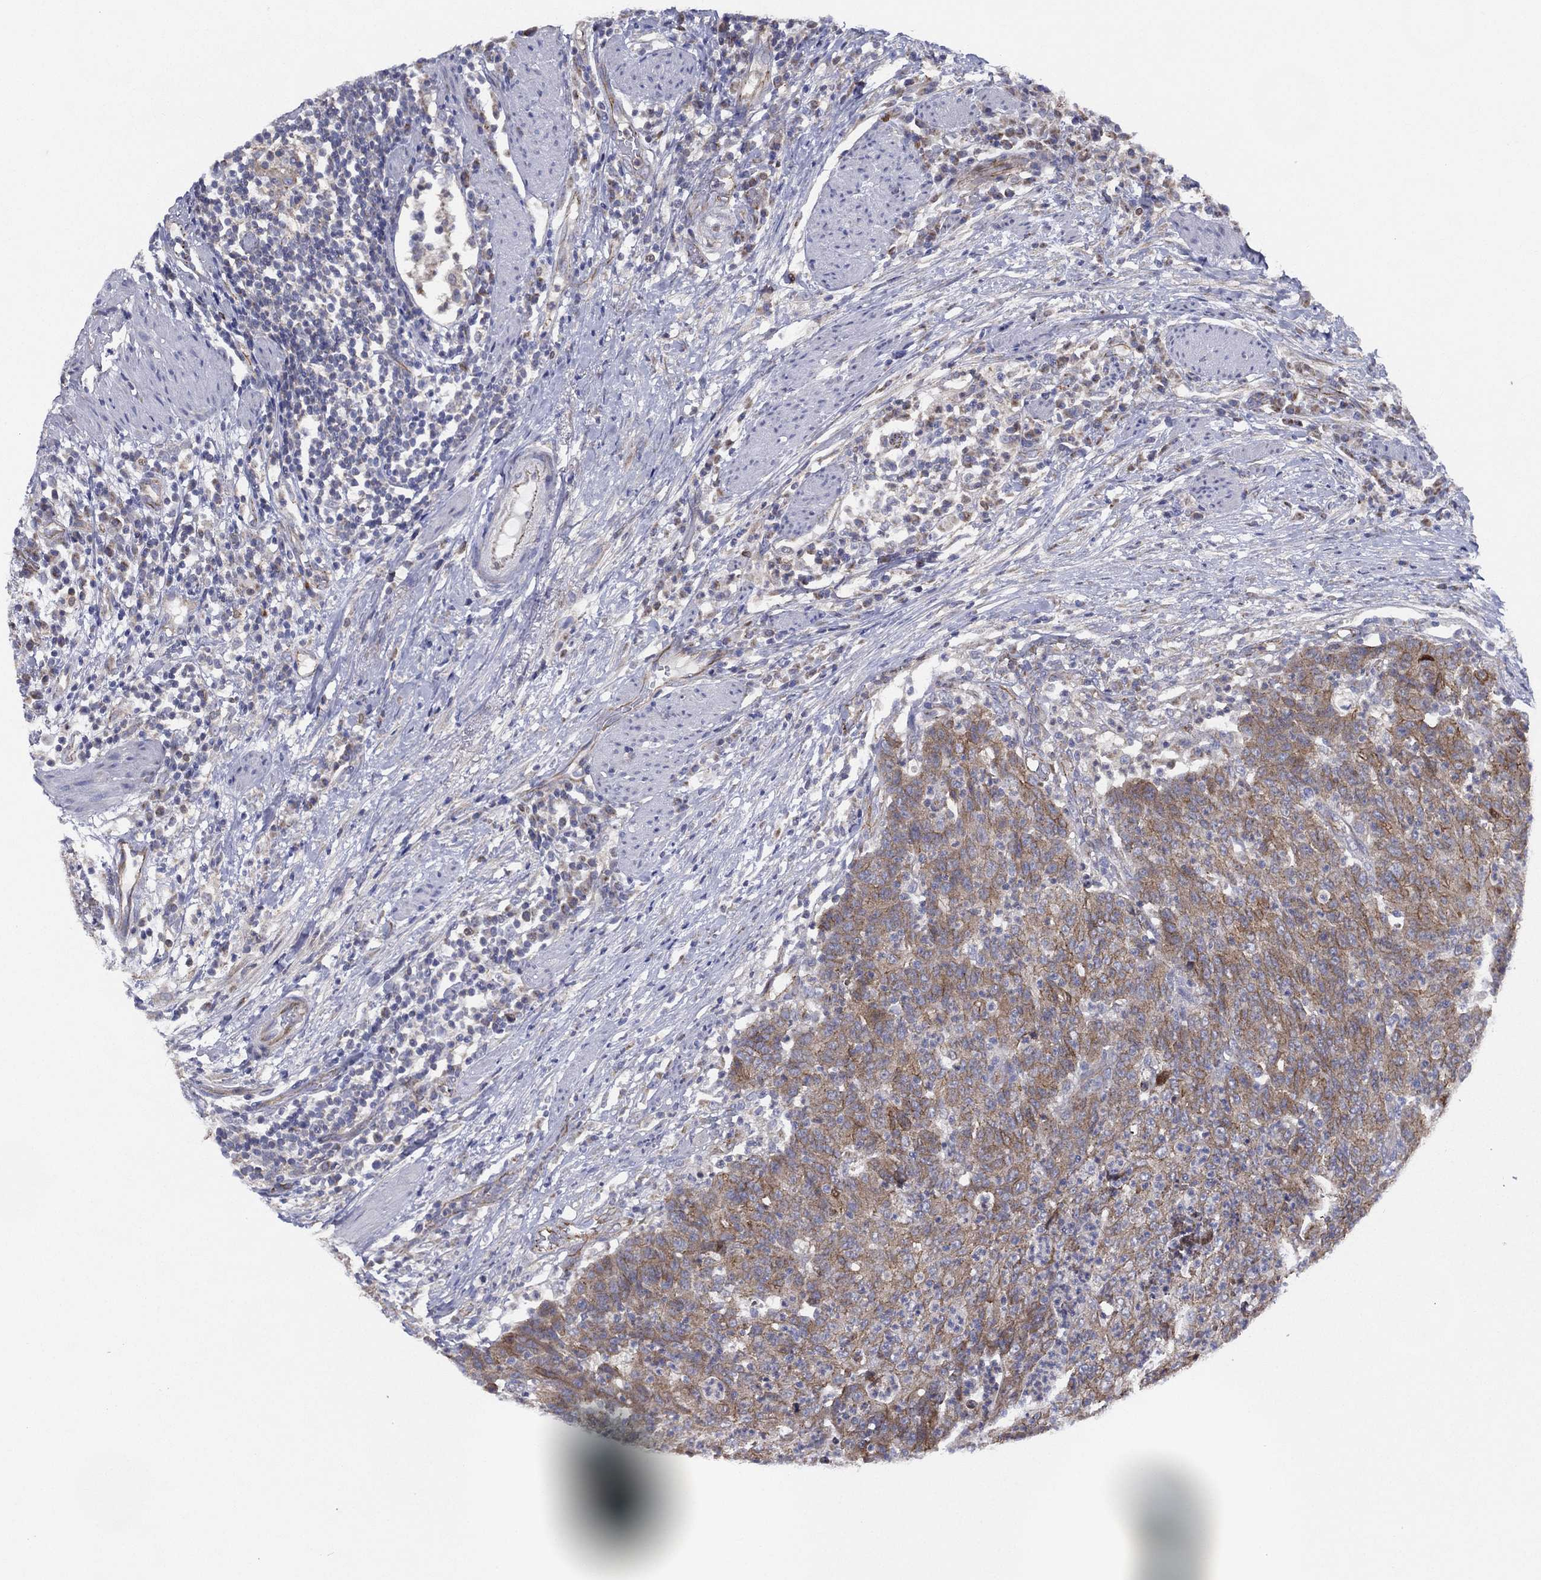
{"staining": {"intensity": "moderate", "quantity": "<25%", "location": "cytoplasmic/membranous"}, "tissue": "colorectal cancer", "cell_type": "Tumor cells", "image_type": "cancer", "snomed": [{"axis": "morphology", "description": "Adenocarcinoma, NOS"}, {"axis": "topography", "description": "Colon"}], "caption": "DAB immunohistochemical staining of colorectal cancer exhibits moderate cytoplasmic/membranous protein staining in about <25% of tumor cells.", "gene": "ZNF223", "patient": {"sex": "male", "age": 70}}